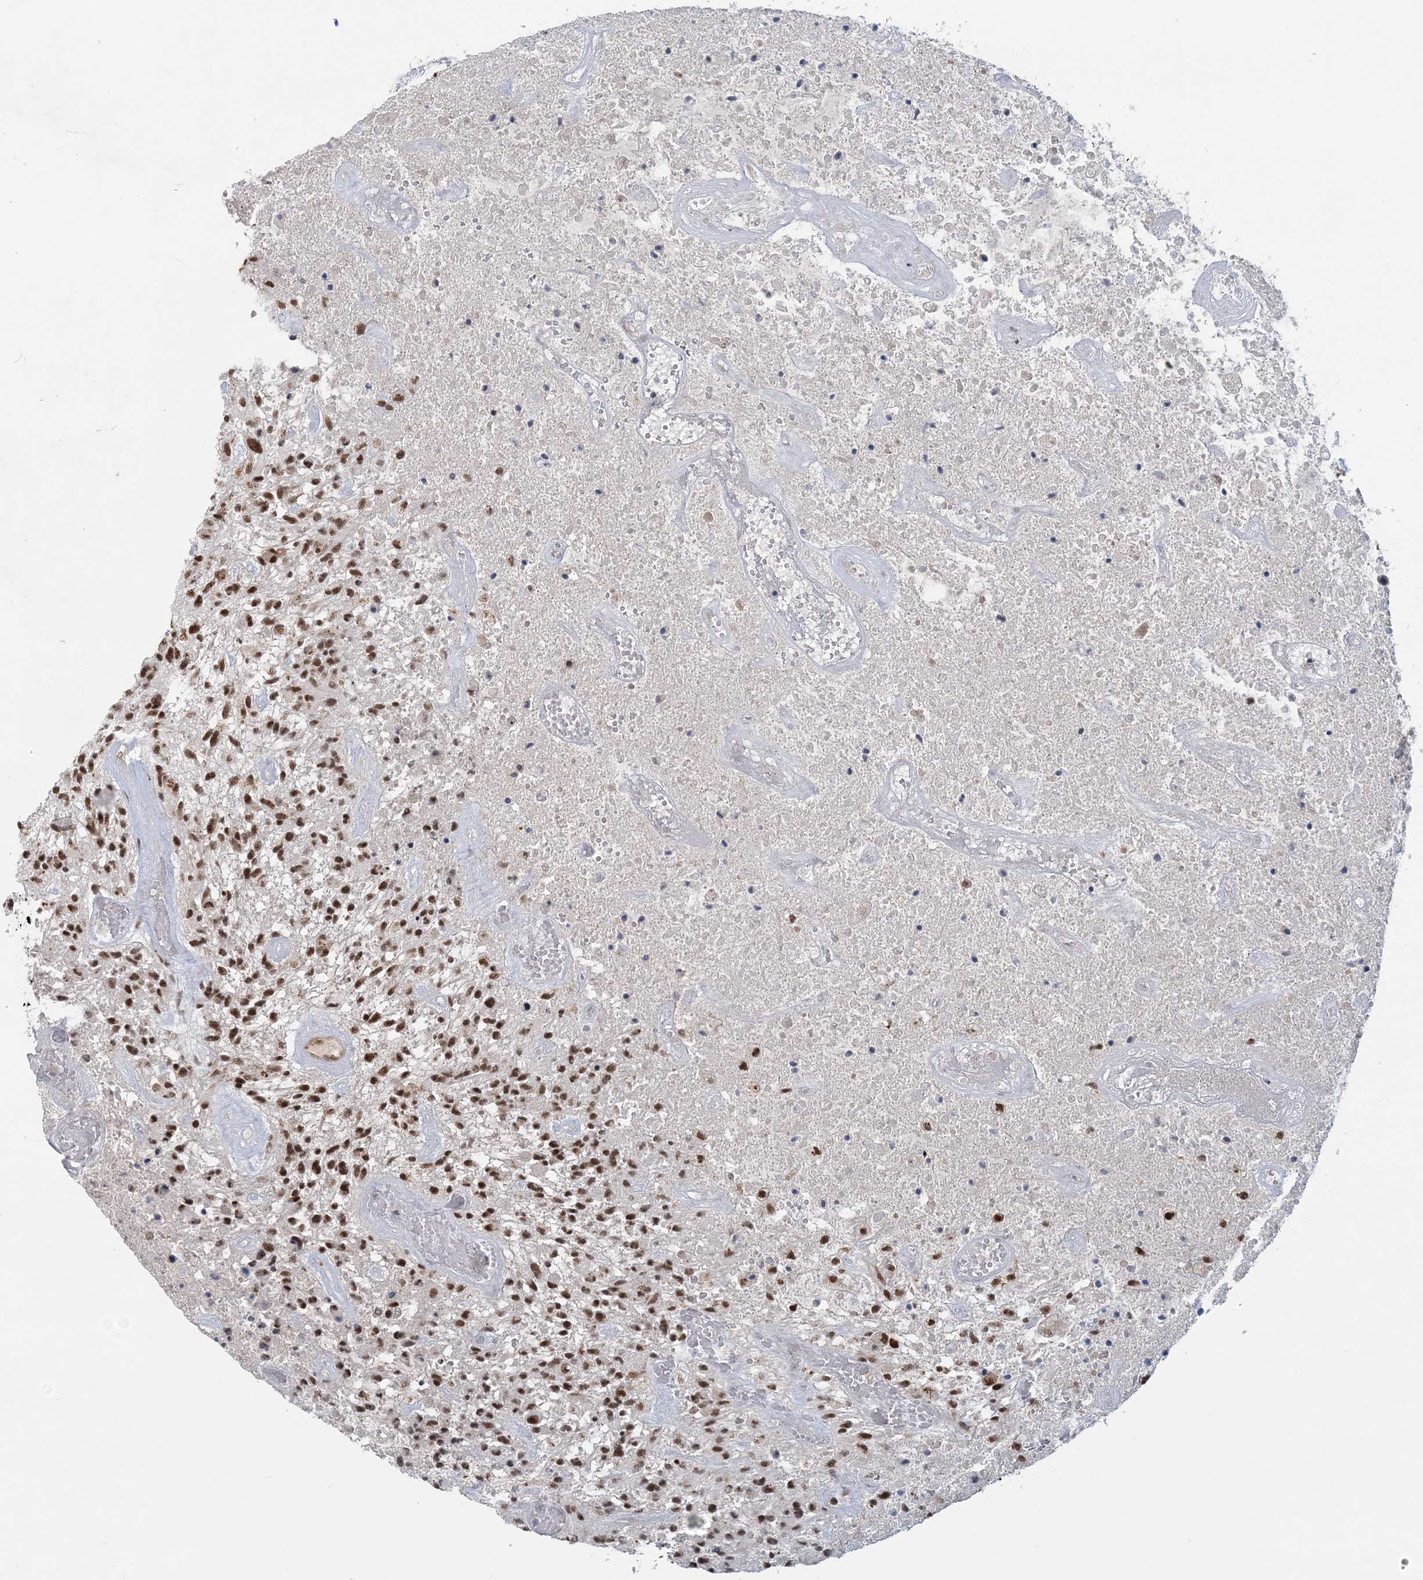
{"staining": {"intensity": "moderate", "quantity": ">75%", "location": "nuclear"}, "tissue": "glioma", "cell_type": "Tumor cells", "image_type": "cancer", "snomed": [{"axis": "morphology", "description": "Glioma, malignant, High grade"}, {"axis": "topography", "description": "Brain"}], "caption": "Tumor cells show medium levels of moderate nuclear expression in about >75% of cells in glioma.", "gene": "PLRG1", "patient": {"sex": "male", "age": 47}}